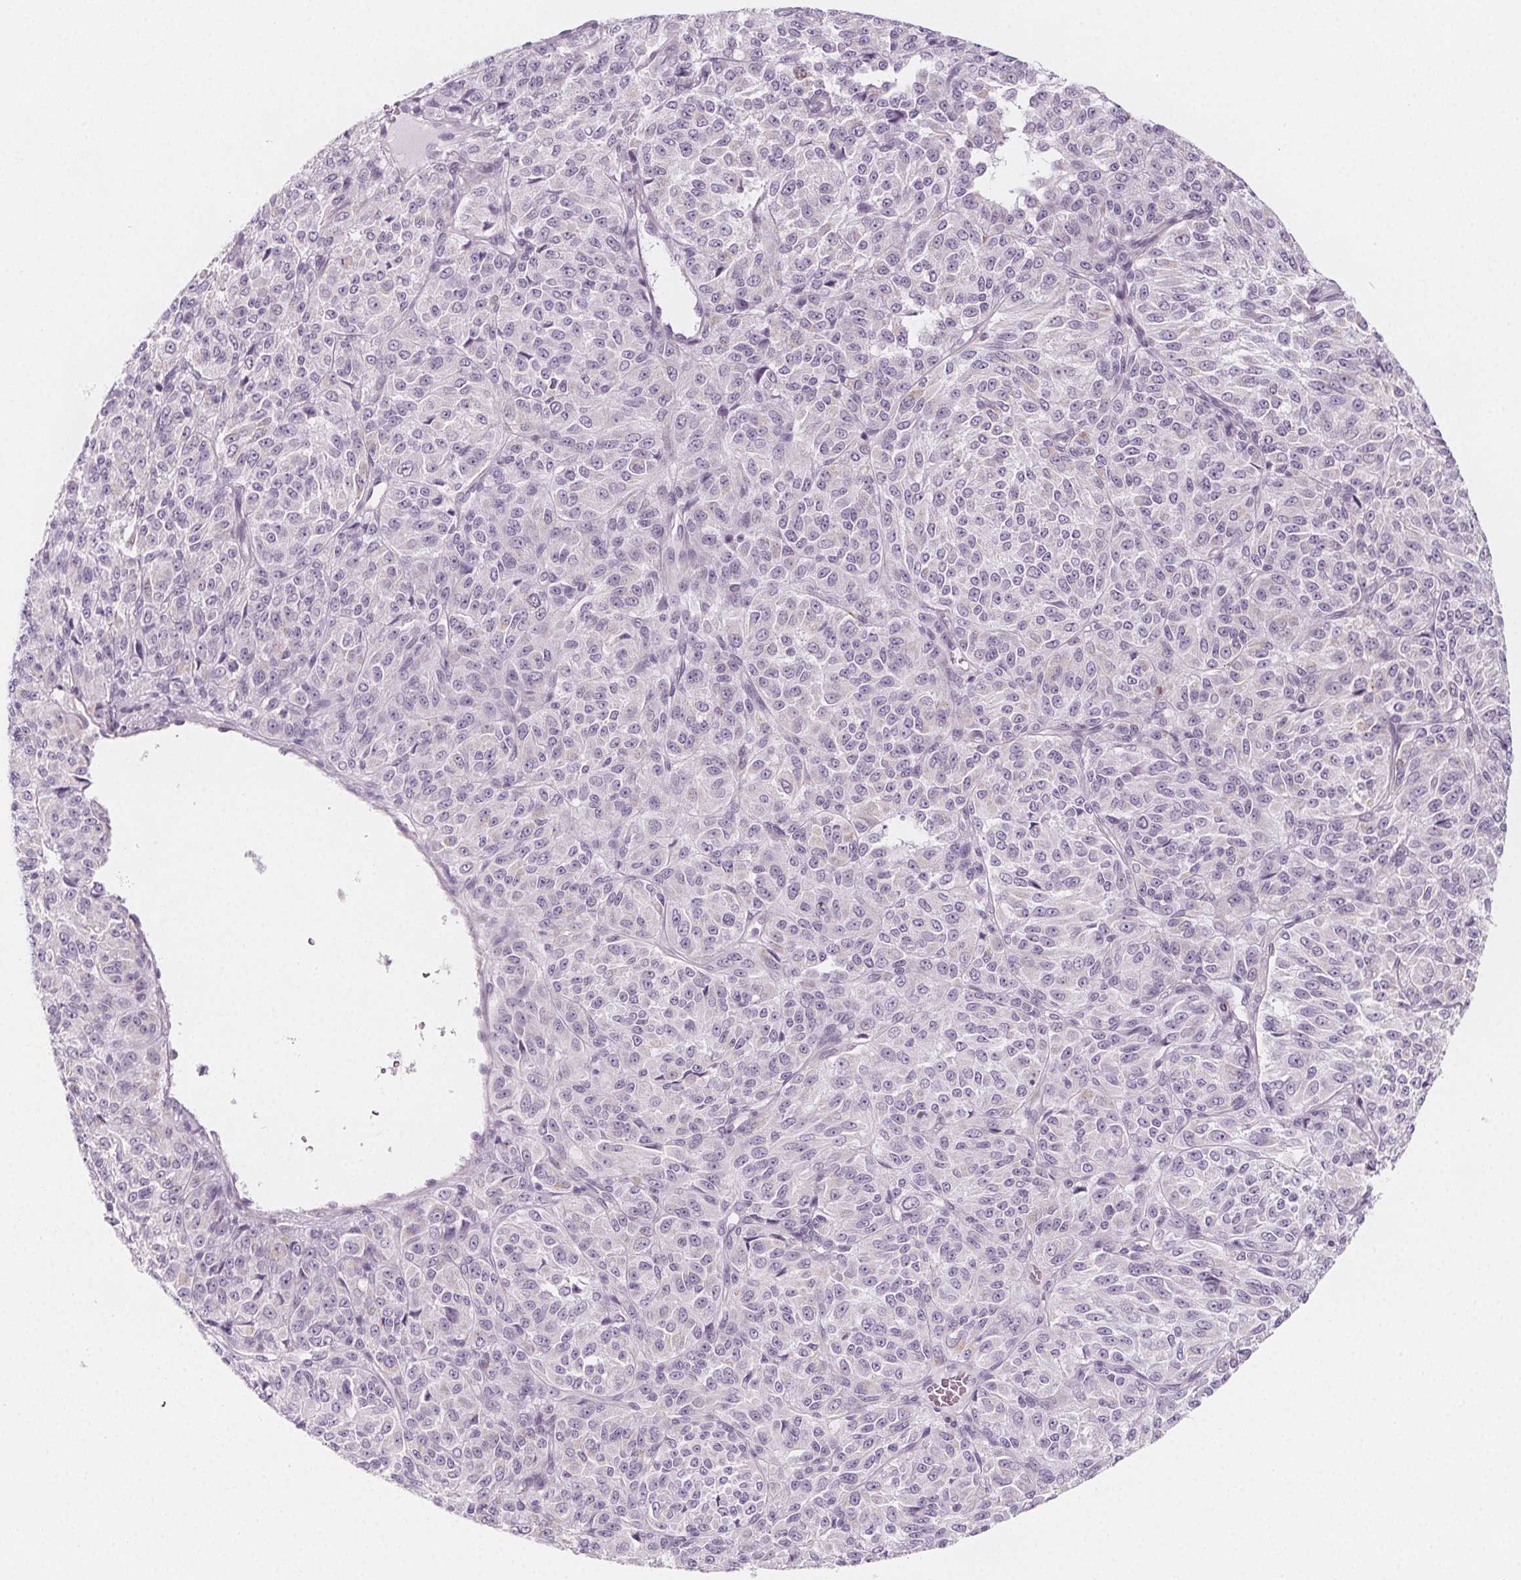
{"staining": {"intensity": "weak", "quantity": "<25%", "location": "cytoplasmic/membranous"}, "tissue": "melanoma", "cell_type": "Tumor cells", "image_type": "cancer", "snomed": [{"axis": "morphology", "description": "Malignant melanoma, Metastatic site"}, {"axis": "topography", "description": "Brain"}], "caption": "There is no significant expression in tumor cells of melanoma.", "gene": "IL17C", "patient": {"sex": "female", "age": 56}}